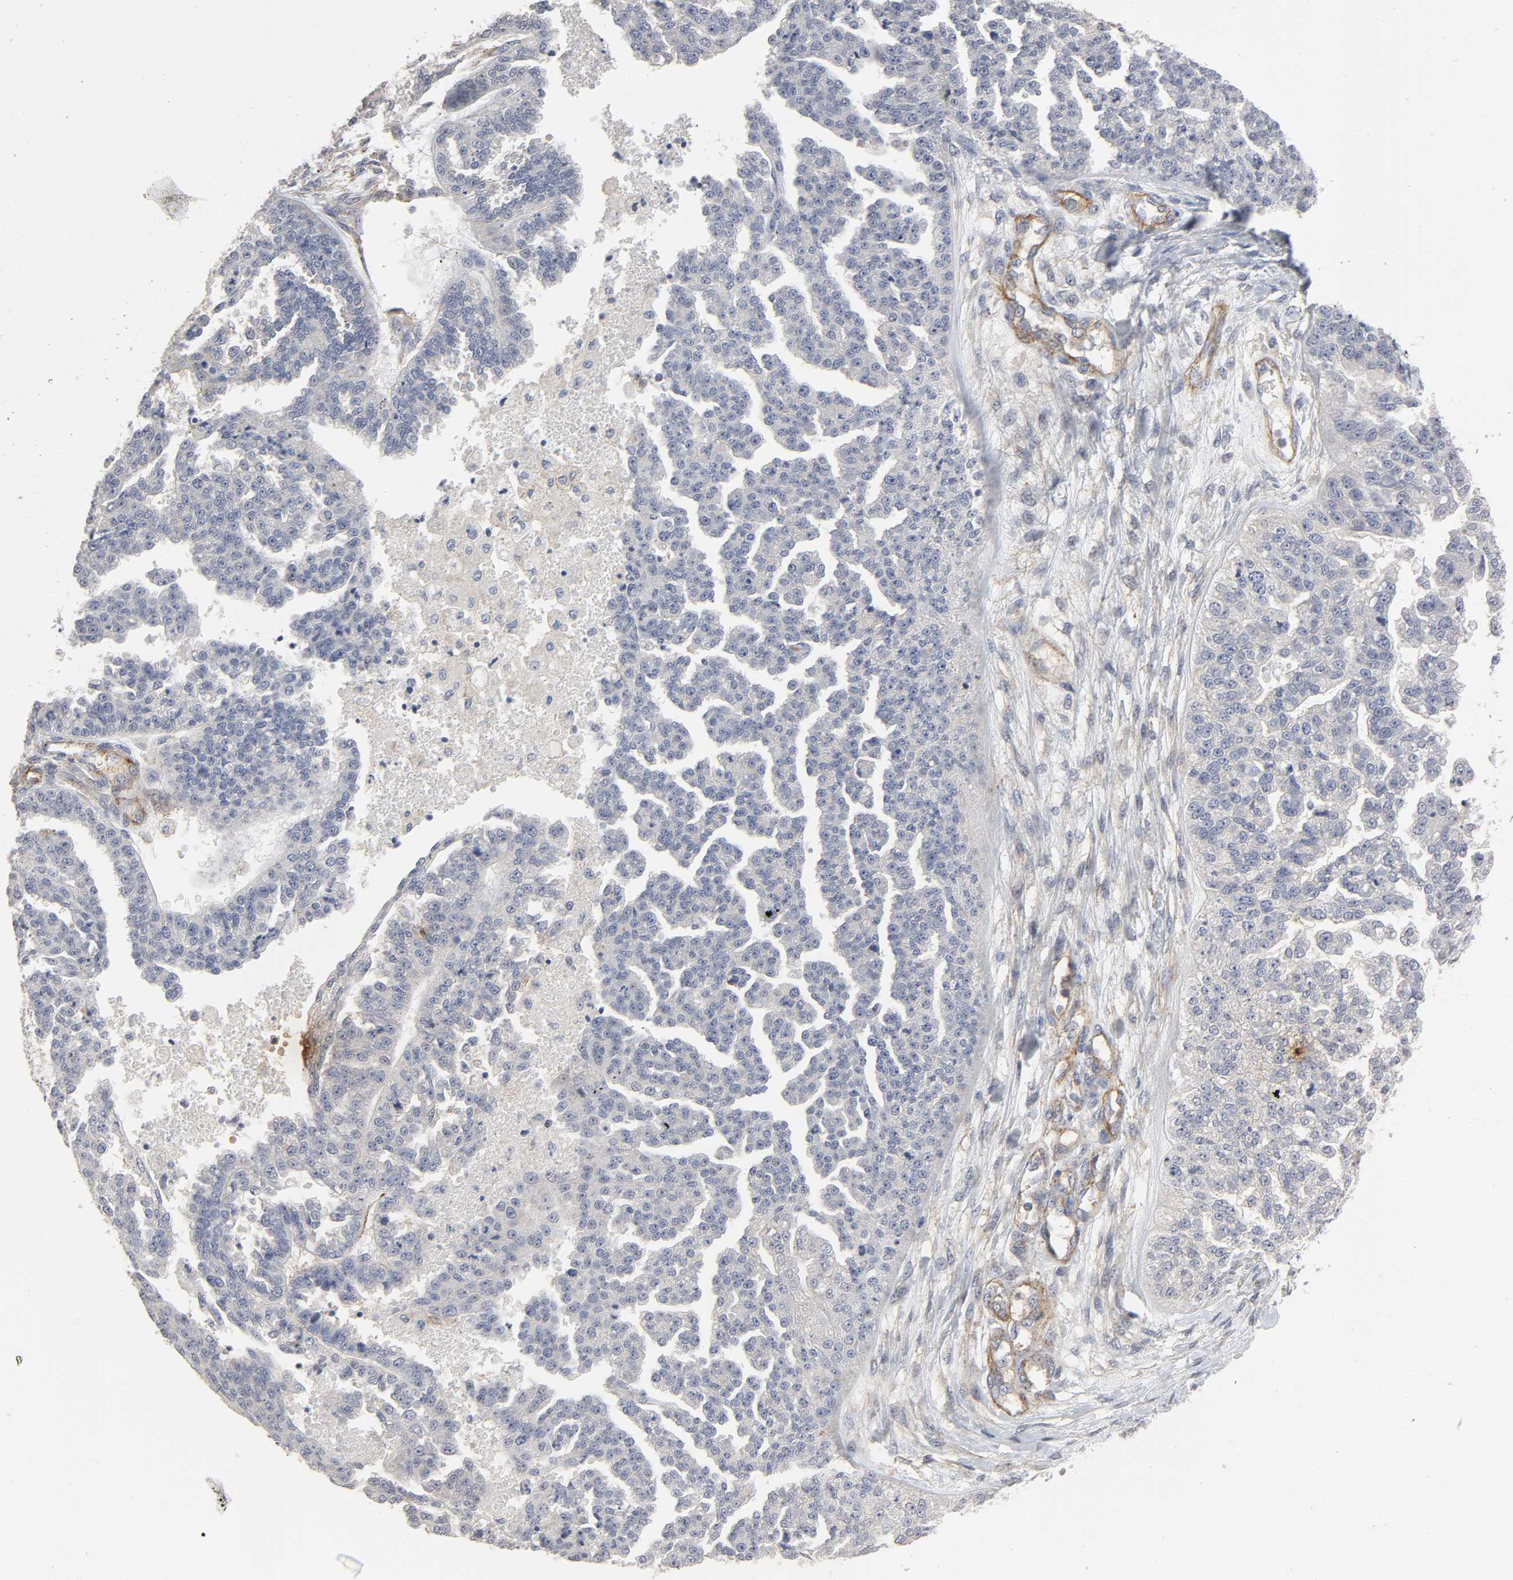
{"staining": {"intensity": "negative", "quantity": "none", "location": "none"}, "tissue": "ovarian cancer", "cell_type": "Tumor cells", "image_type": "cancer", "snomed": [{"axis": "morphology", "description": "Cystadenocarcinoma, serous, NOS"}, {"axis": "topography", "description": "Ovary"}], "caption": "This is an immunohistochemistry (IHC) image of ovarian cancer. There is no expression in tumor cells.", "gene": "SH3GLB1", "patient": {"sex": "female", "age": 58}}